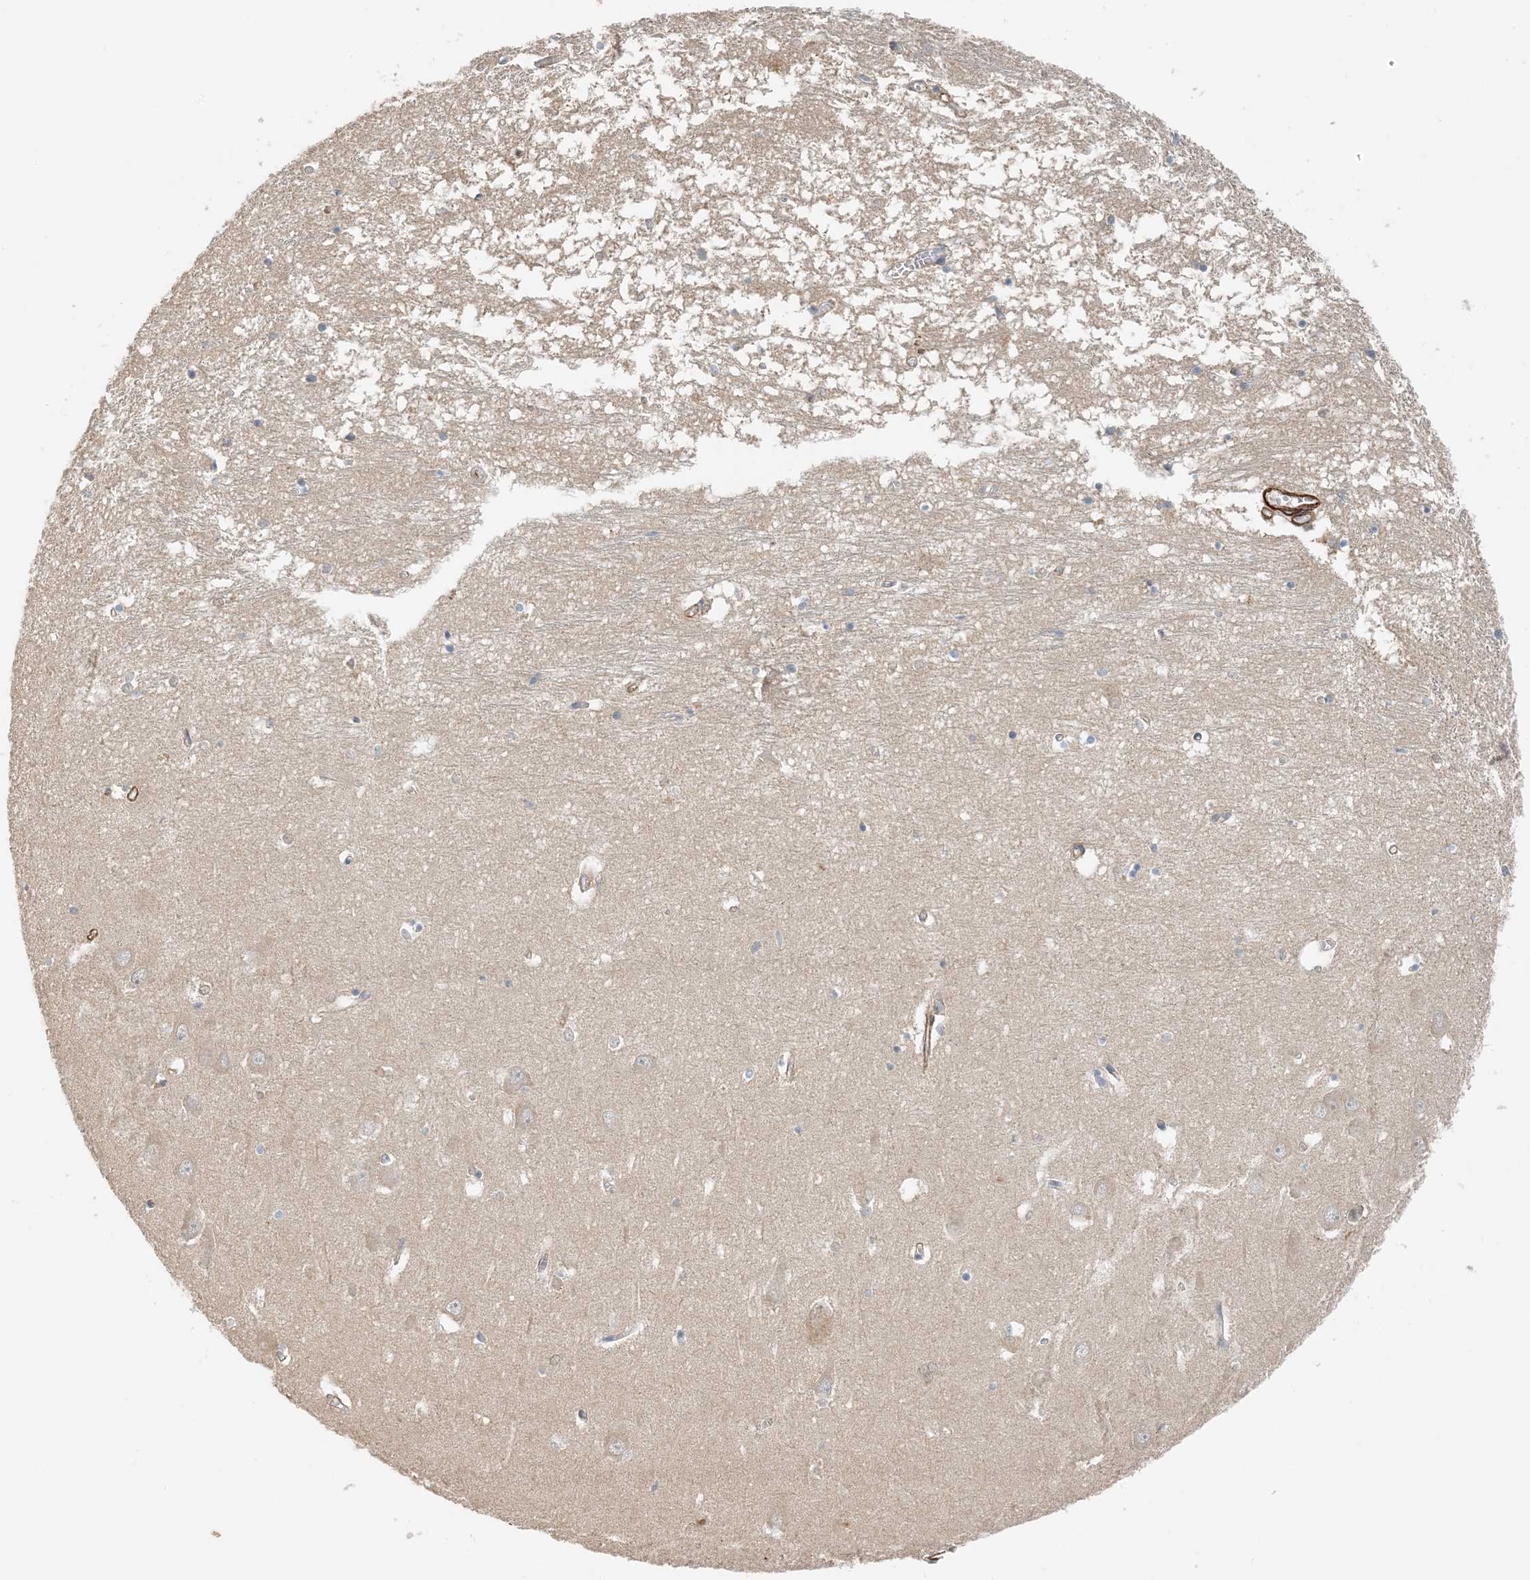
{"staining": {"intensity": "negative", "quantity": "none", "location": "none"}, "tissue": "hippocampus", "cell_type": "Glial cells", "image_type": "normal", "snomed": [{"axis": "morphology", "description": "Normal tissue, NOS"}, {"axis": "topography", "description": "Hippocampus"}], "caption": "Glial cells are negative for brown protein staining in benign hippocampus. (DAB (3,3'-diaminobenzidine) IHC, high magnification).", "gene": "KIFBP", "patient": {"sex": "male", "age": 70}}